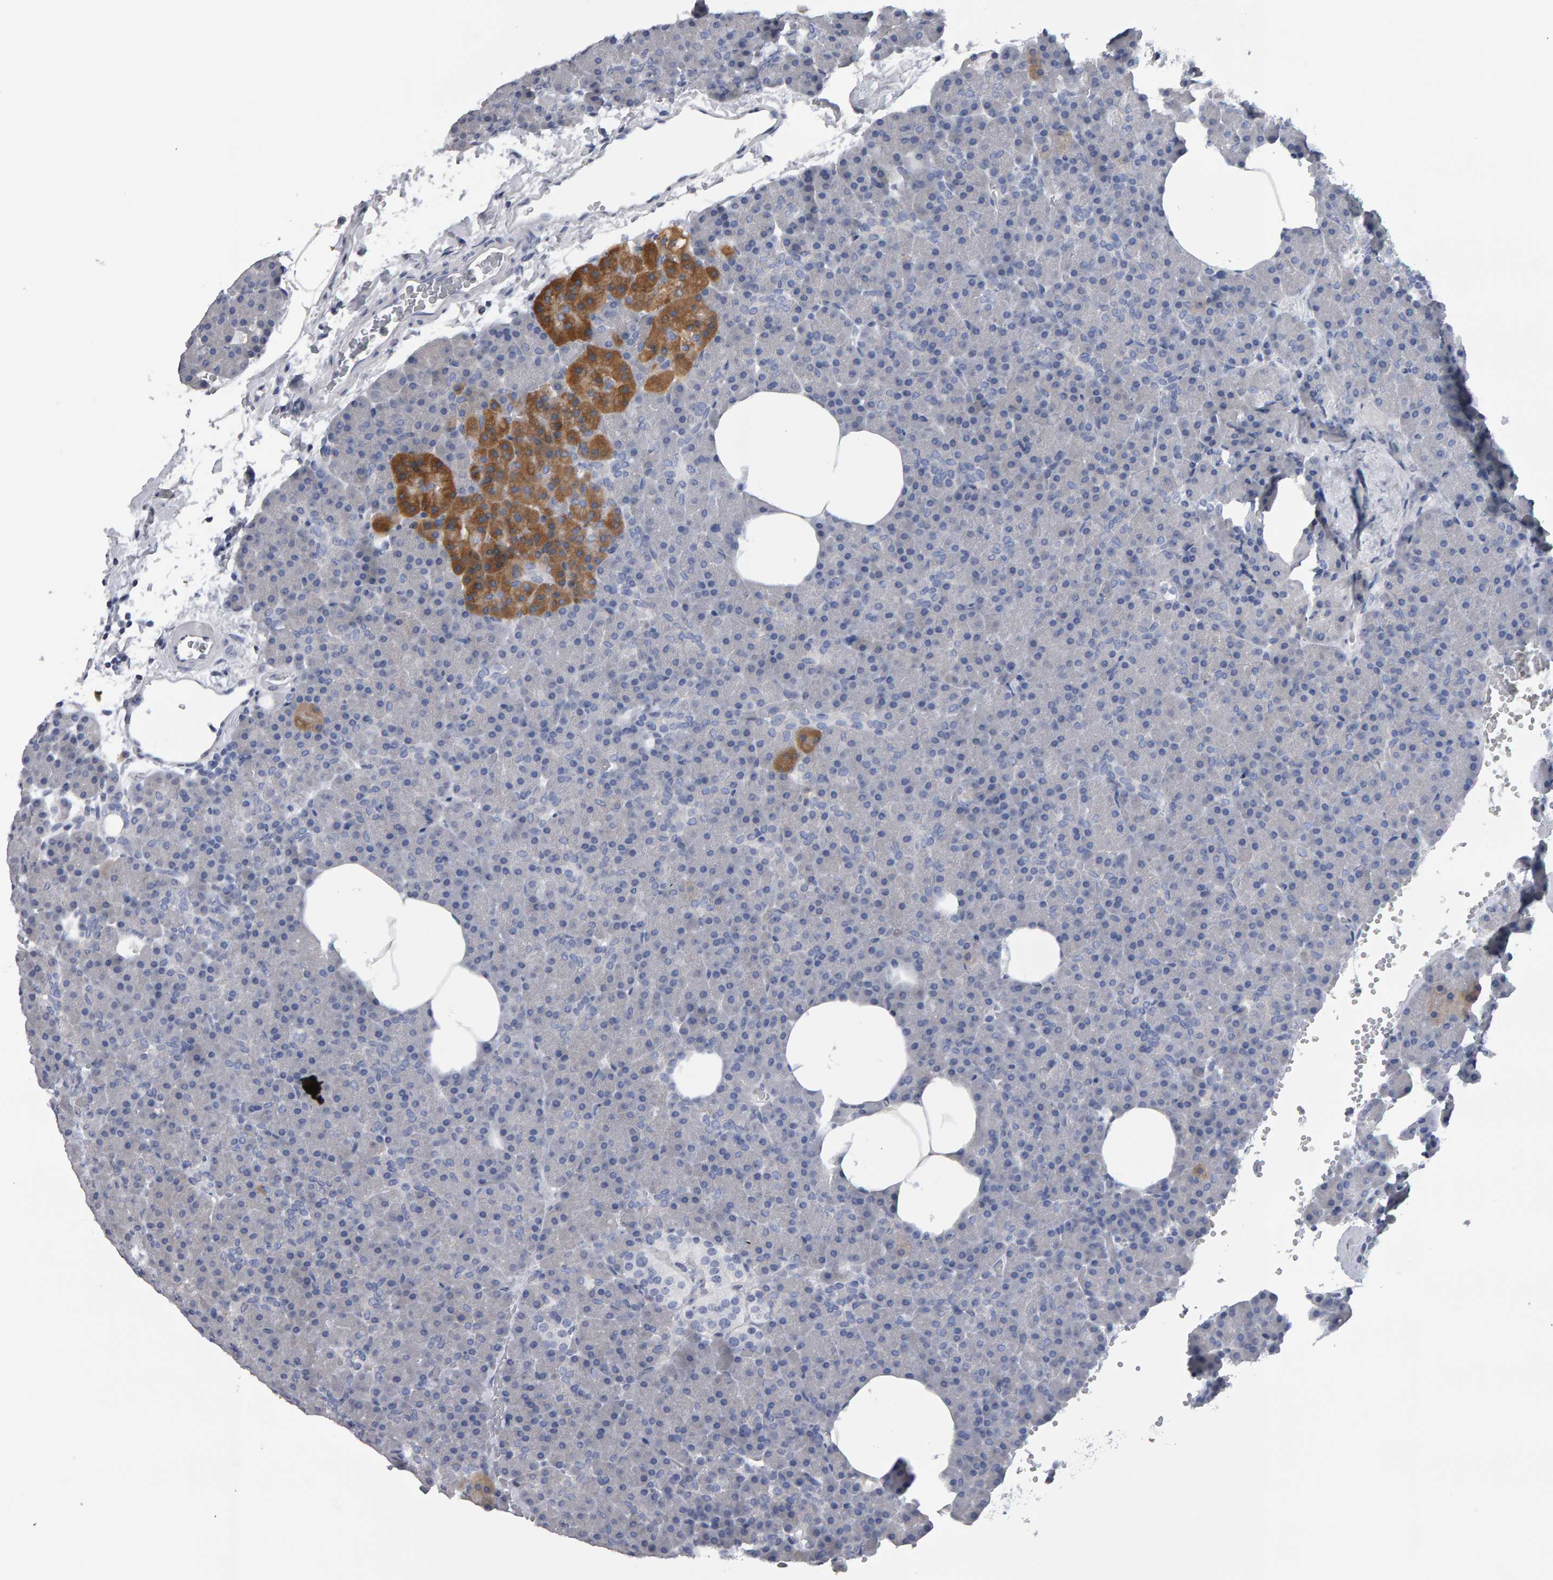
{"staining": {"intensity": "moderate", "quantity": "<25%", "location": "cytoplasmic/membranous"}, "tissue": "pancreas", "cell_type": "Exocrine glandular cells", "image_type": "normal", "snomed": [{"axis": "morphology", "description": "Normal tissue, NOS"}, {"axis": "morphology", "description": "Carcinoid, malignant, NOS"}, {"axis": "topography", "description": "Pancreas"}], "caption": "DAB (3,3'-diaminobenzidine) immunohistochemical staining of normal pancreas displays moderate cytoplasmic/membranous protein positivity in approximately <25% of exocrine glandular cells. Nuclei are stained in blue.", "gene": "CD38", "patient": {"sex": "female", "age": 35}}